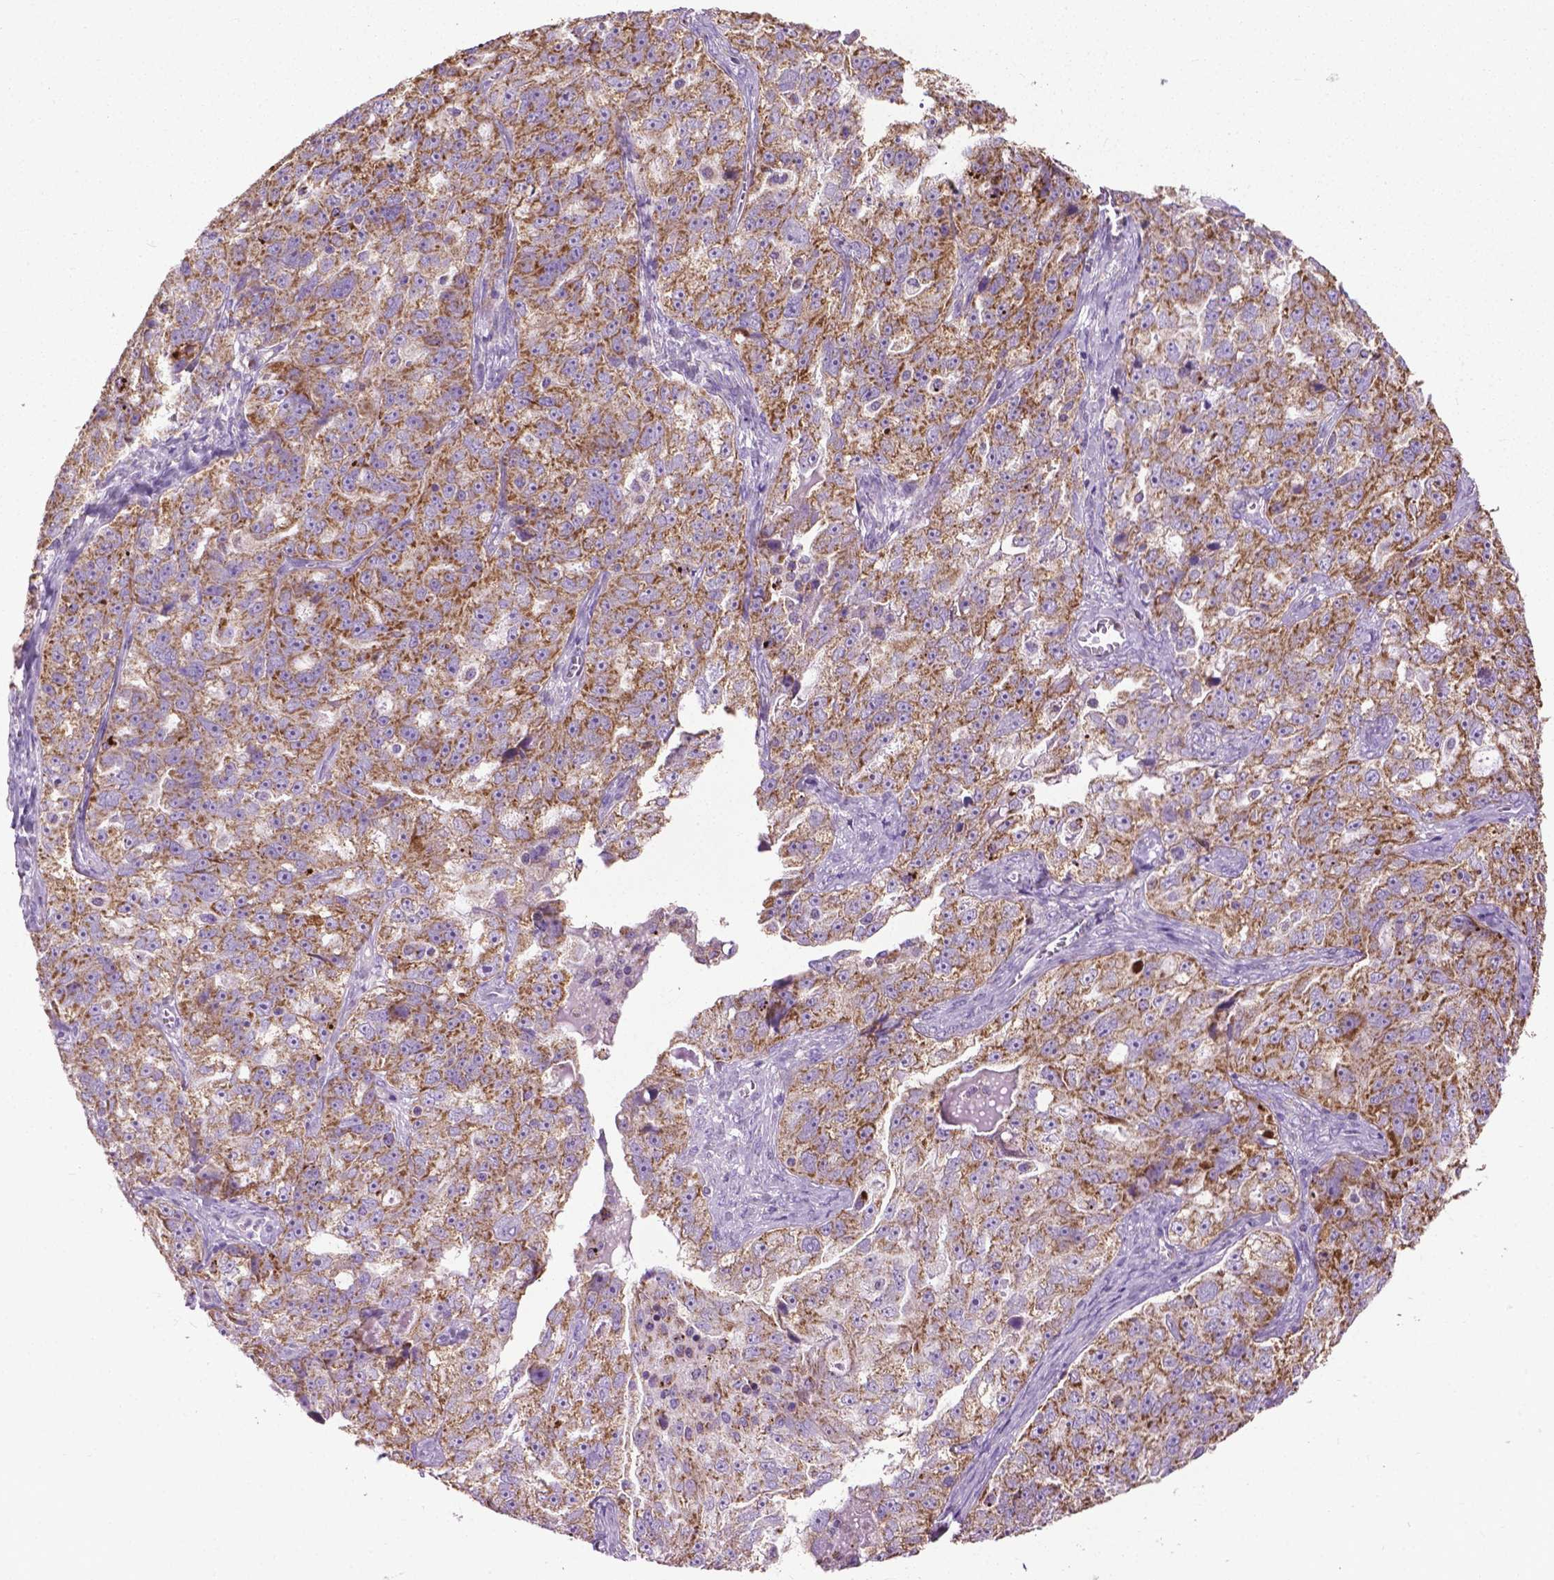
{"staining": {"intensity": "moderate", "quantity": ">75%", "location": "cytoplasmic/membranous"}, "tissue": "ovarian cancer", "cell_type": "Tumor cells", "image_type": "cancer", "snomed": [{"axis": "morphology", "description": "Cystadenocarcinoma, serous, NOS"}, {"axis": "topography", "description": "Ovary"}], "caption": "IHC (DAB) staining of ovarian cancer (serous cystadenocarcinoma) shows moderate cytoplasmic/membranous protein positivity in about >75% of tumor cells.", "gene": "VDAC1", "patient": {"sex": "female", "age": 51}}